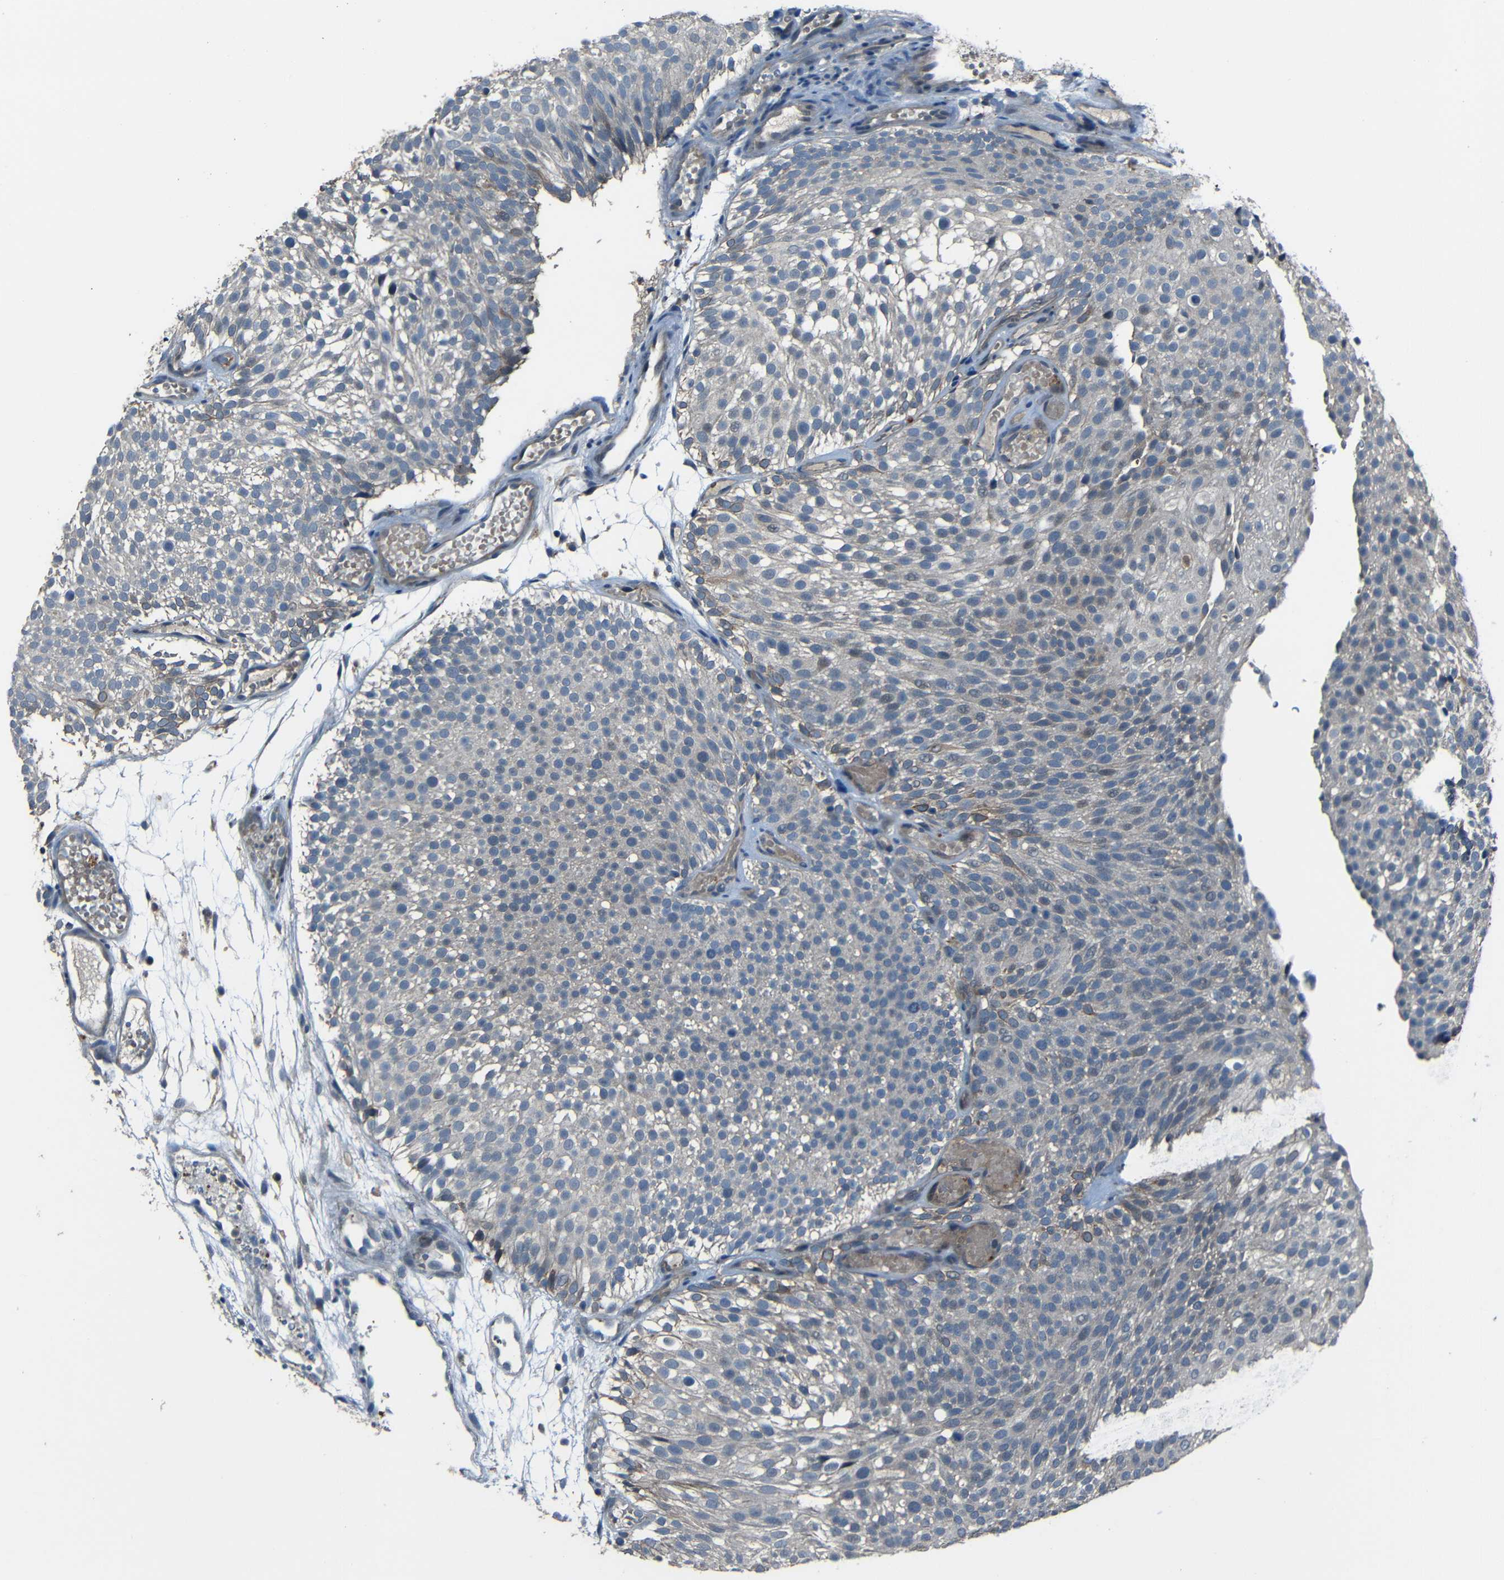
{"staining": {"intensity": "weak", "quantity": "<25%", "location": "cytoplasmic/membranous"}, "tissue": "urothelial cancer", "cell_type": "Tumor cells", "image_type": "cancer", "snomed": [{"axis": "morphology", "description": "Urothelial carcinoma, Low grade"}, {"axis": "topography", "description": "Urinary bladder"}], "caption": "Protein analysis of urothelial carcinoma (low-grade) demonstrates no significant staining in tumor cells.", "gene": "SLA", "patient": {"sex": "male", "age": 78}}